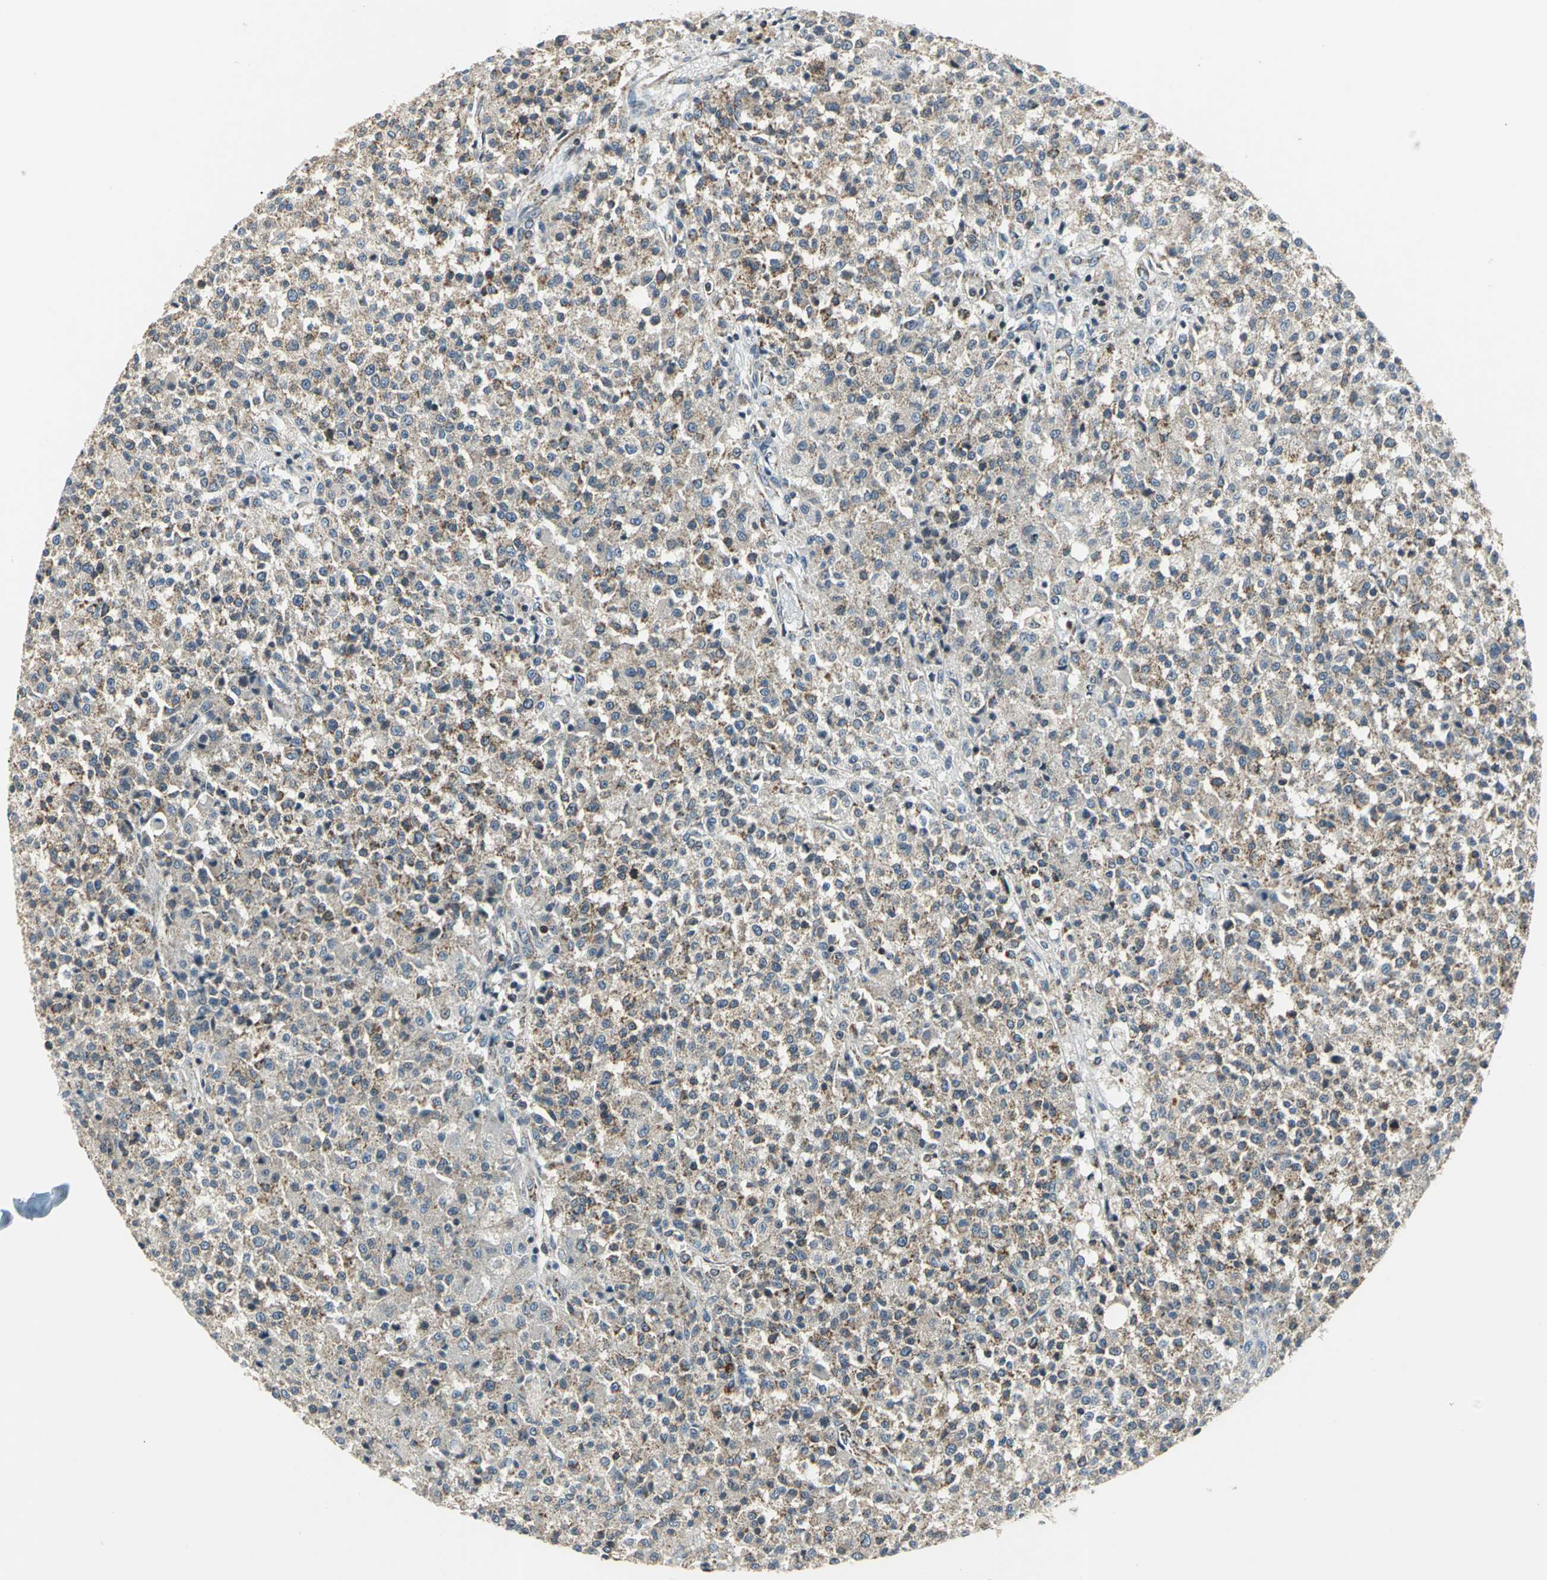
{"staining": {"intensity": "weak", "quantity": "<25%", "location": "cytoplasmic/membranous"}, "tissue": "testis cancer", "cell_type": "Tumor cells", "image_type": "cancer", "snomed": [{"axis": "morphology", "description": "Seminoma, NOS"}, {"axis": "topography", "description": "Testis"}], "caption": "Immunohistochemistry micrograph of neoplastic tissue: human seminoma (testis) stained with DAB exhibits no significant protein expression in tumor cells. Brightfield microscopy of immunohistochemistry stained with DAB (brown) and hematoxylin (blue), captured at high magnification.", "gene": "USP40", "patient": {"sex": "male", "age": 59}}